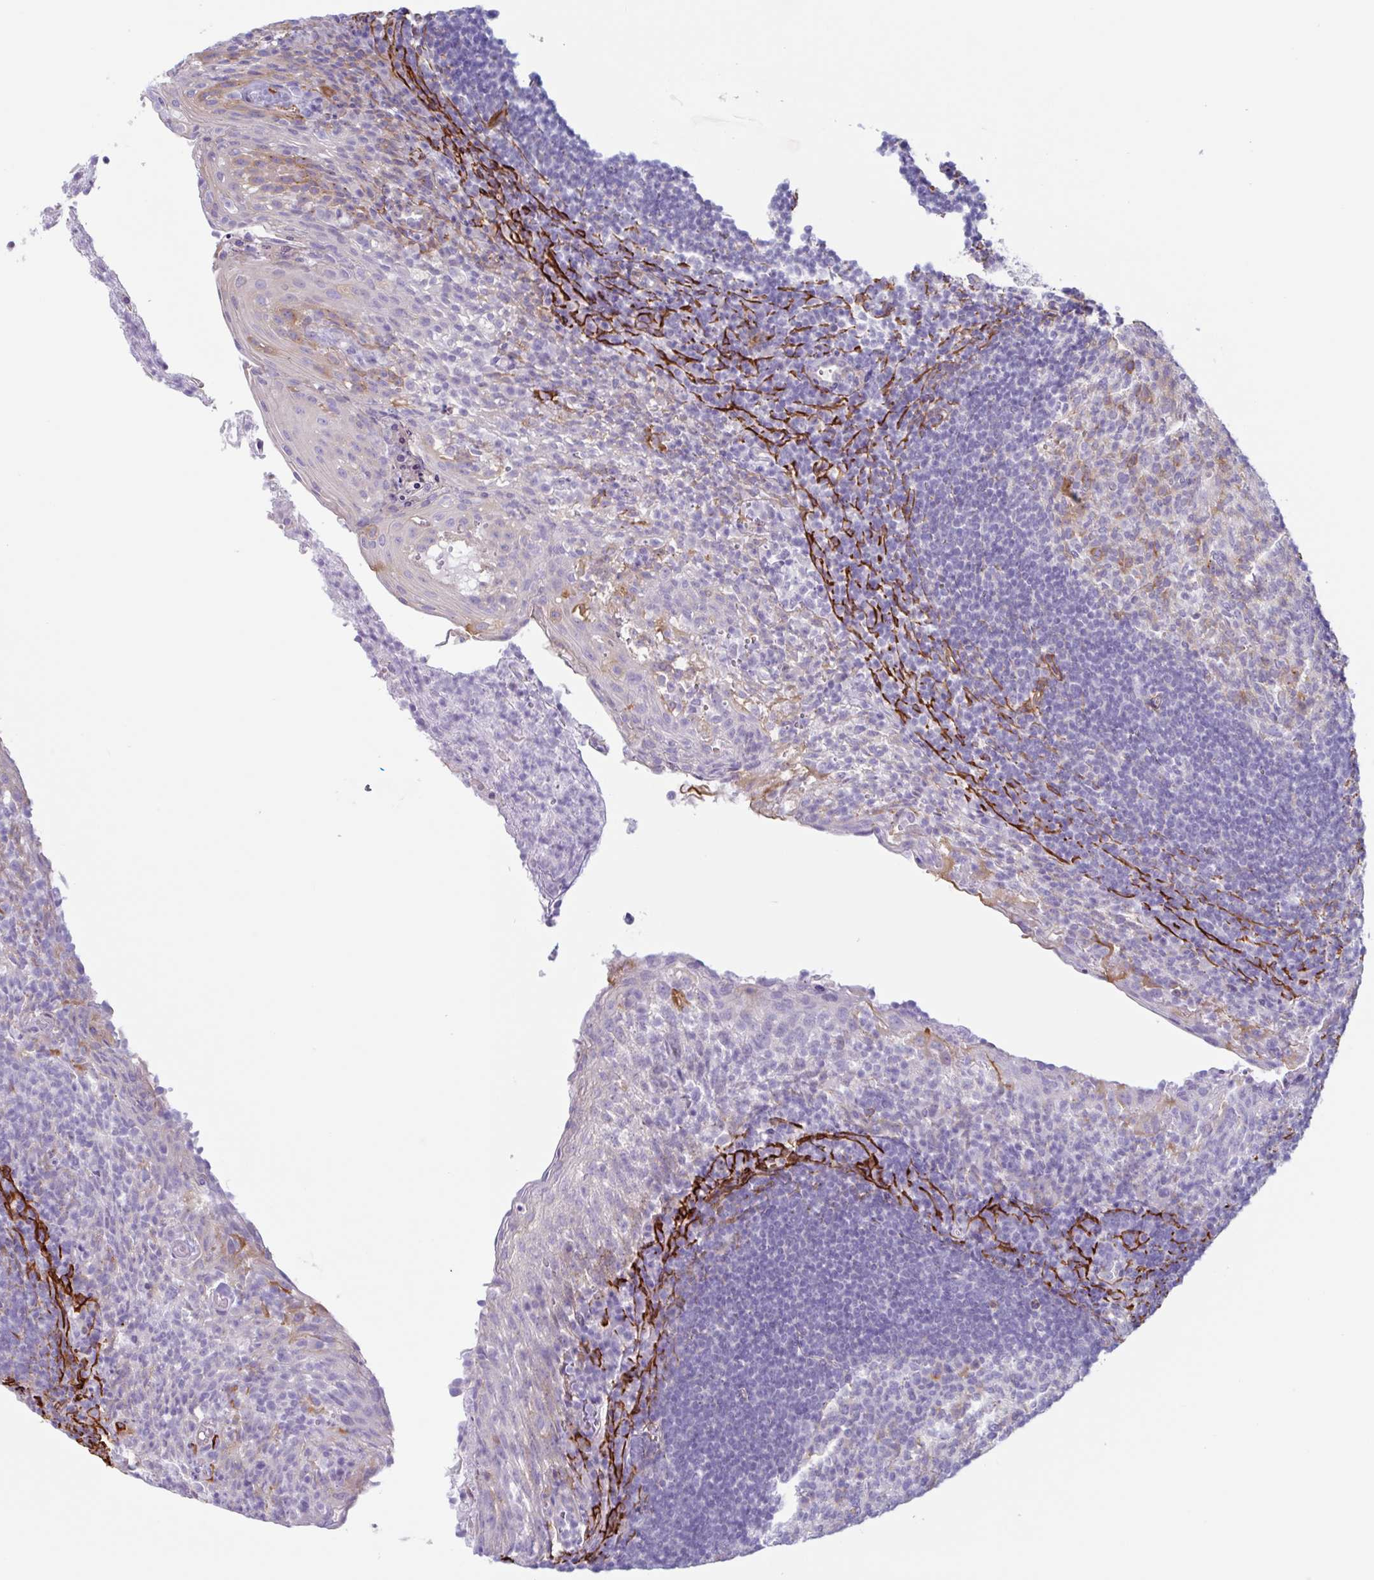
{"staining": {"intensity": "negative", "quantity": "none", "location": "none"}, "tissue": "tonsil", "cell_type": "Germinal center cells", "image_type": "normal", "snomed": [{"axis": "morphology", "description": "Normal tissue, NOS"}, {"axis": "topography", "description": "Tonsil"}], "caption": "The image reveals no significant expression in germinal center cells of tonsil.", "gene": "MYH10", "patient": {"sex": "female", "age": 10}}